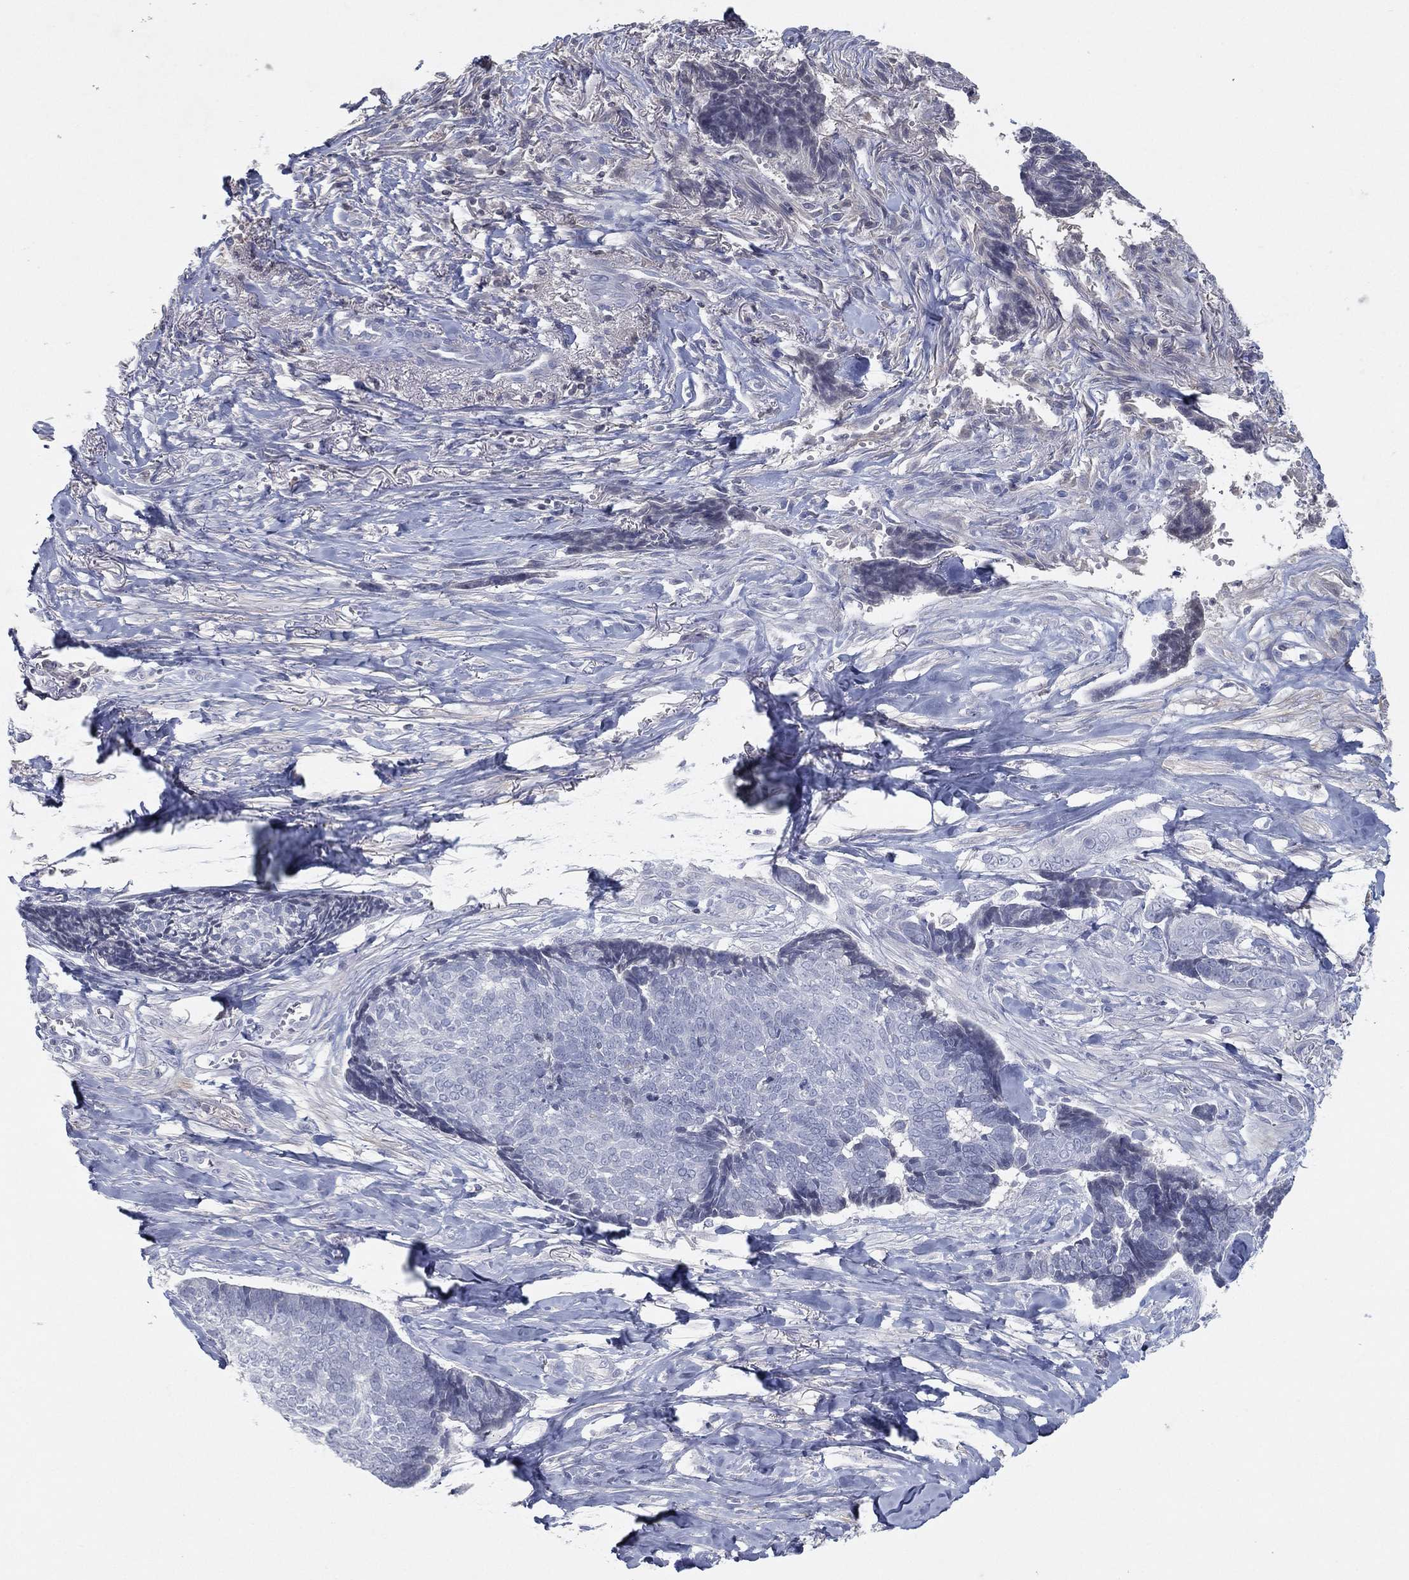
{"staining": {"intensity": "negative", "quantity": "none", "location": "none"}, "tissue": "skin cancer", "cell_type": "Tumor cells", "image_type": "cancer", "snomed": [{"axis": "morphology", "description": "Basal cell carcinoma"}, {"axis": "topography", "description": "Skin"}], "caption": "The micrograph reveals no significant positivity in tumor cells of skin cancer.", "gene": "CPT1B", "patient": {"sex": "male", "age": 86}}